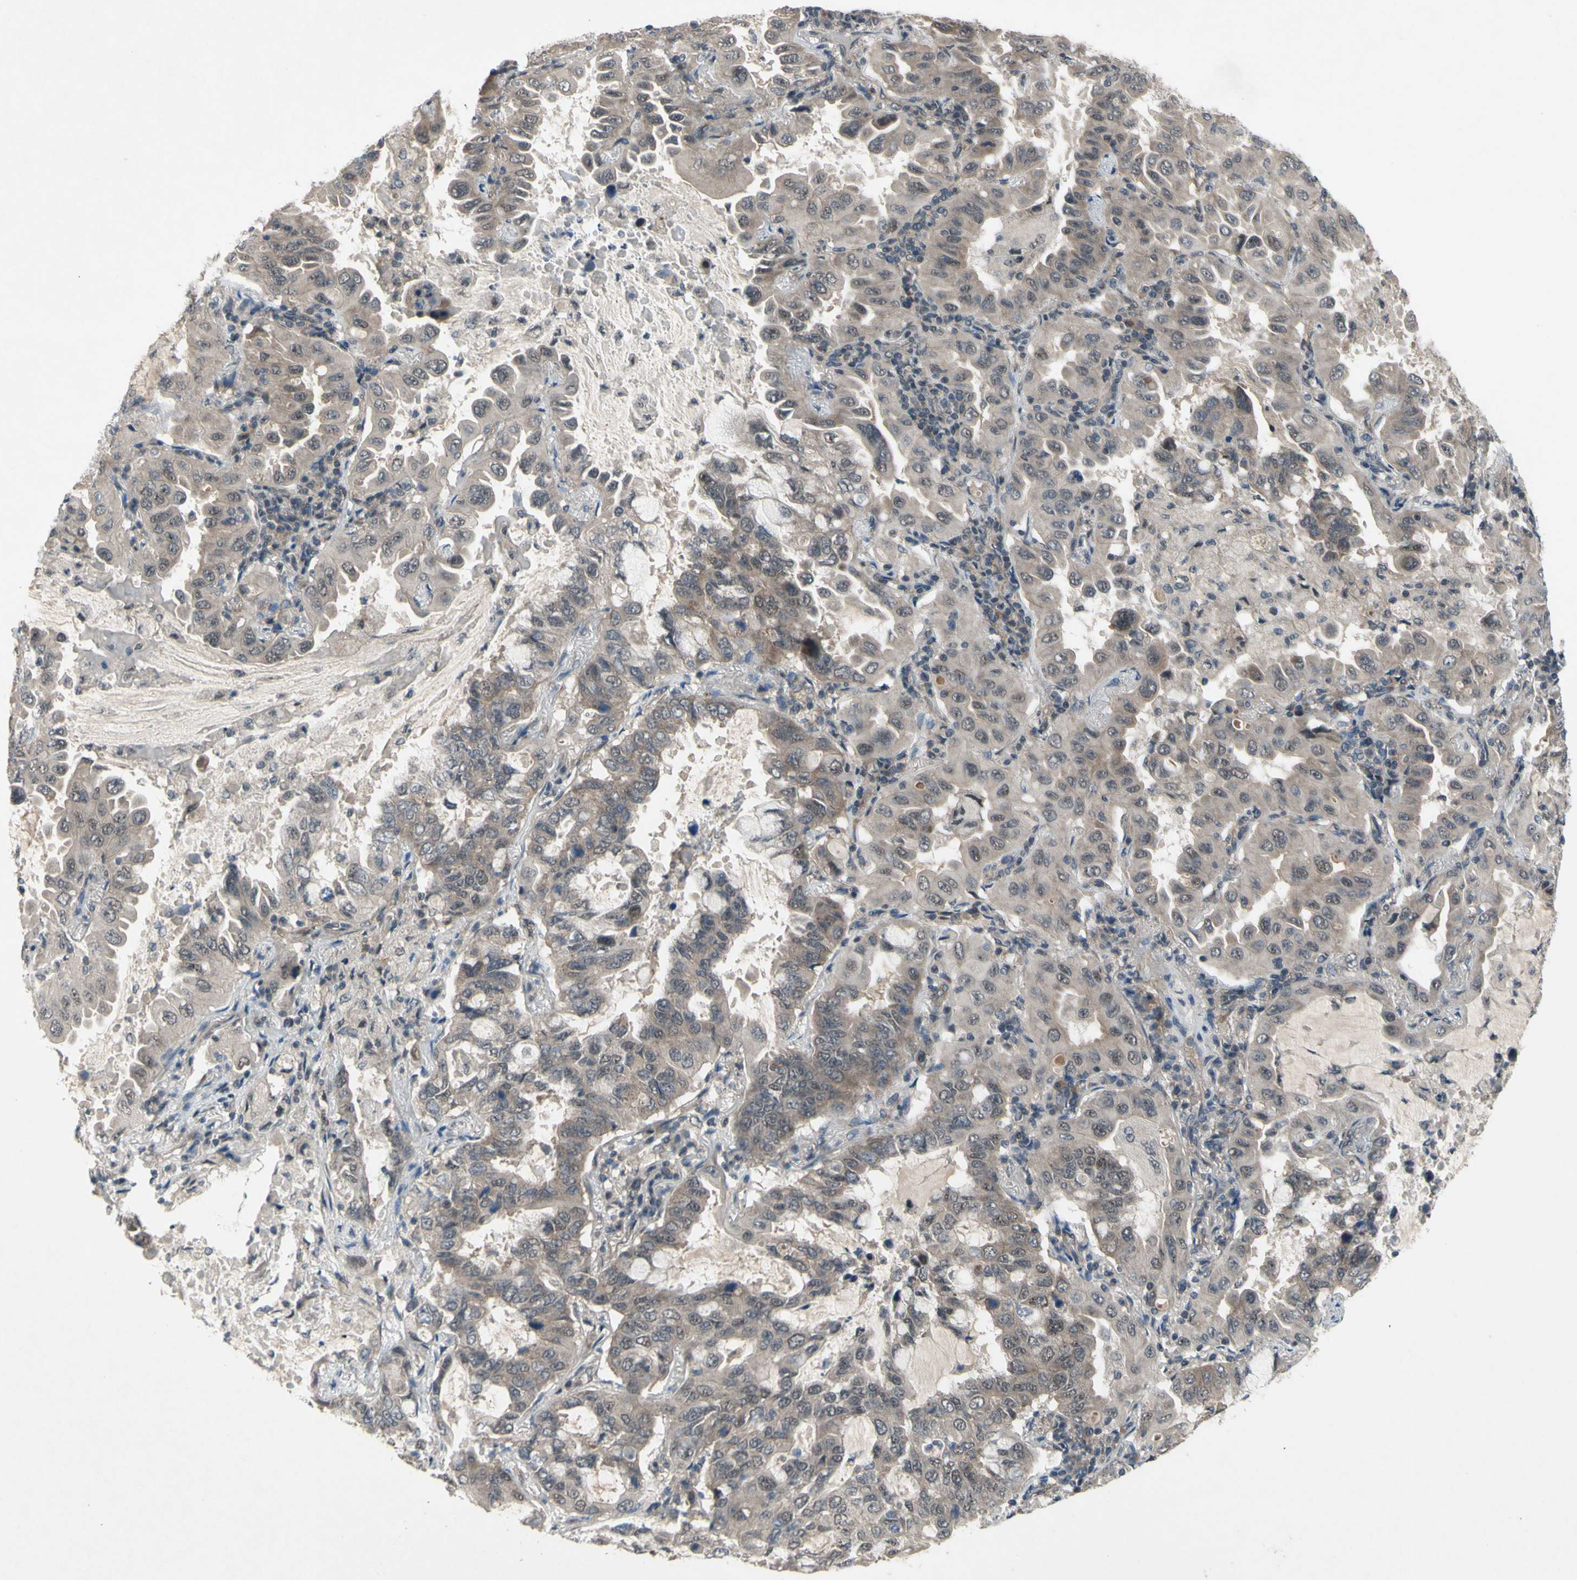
{"staining": {"intensity": "weak", "quantity": ">75%", "location": "cytoplasmic/membranous"}, "tissue": "lung cancer", "cell_type": "Tumor cells", "image_type": "cancer", "snomed": [{"axis": "morphology", "description": "Adenocarcinoma, NOS"}, {"axis": "topography", "description": "Lung"}], "caption": "Human adenocarcinoma (lung) stained for a protein (brown) exhibits weak cytoplasmic/membranous positive positivity in approximately >75% of tumor cells.", "gene": "TRDMT1", "patient": {"sex": "male", "age": 64}}